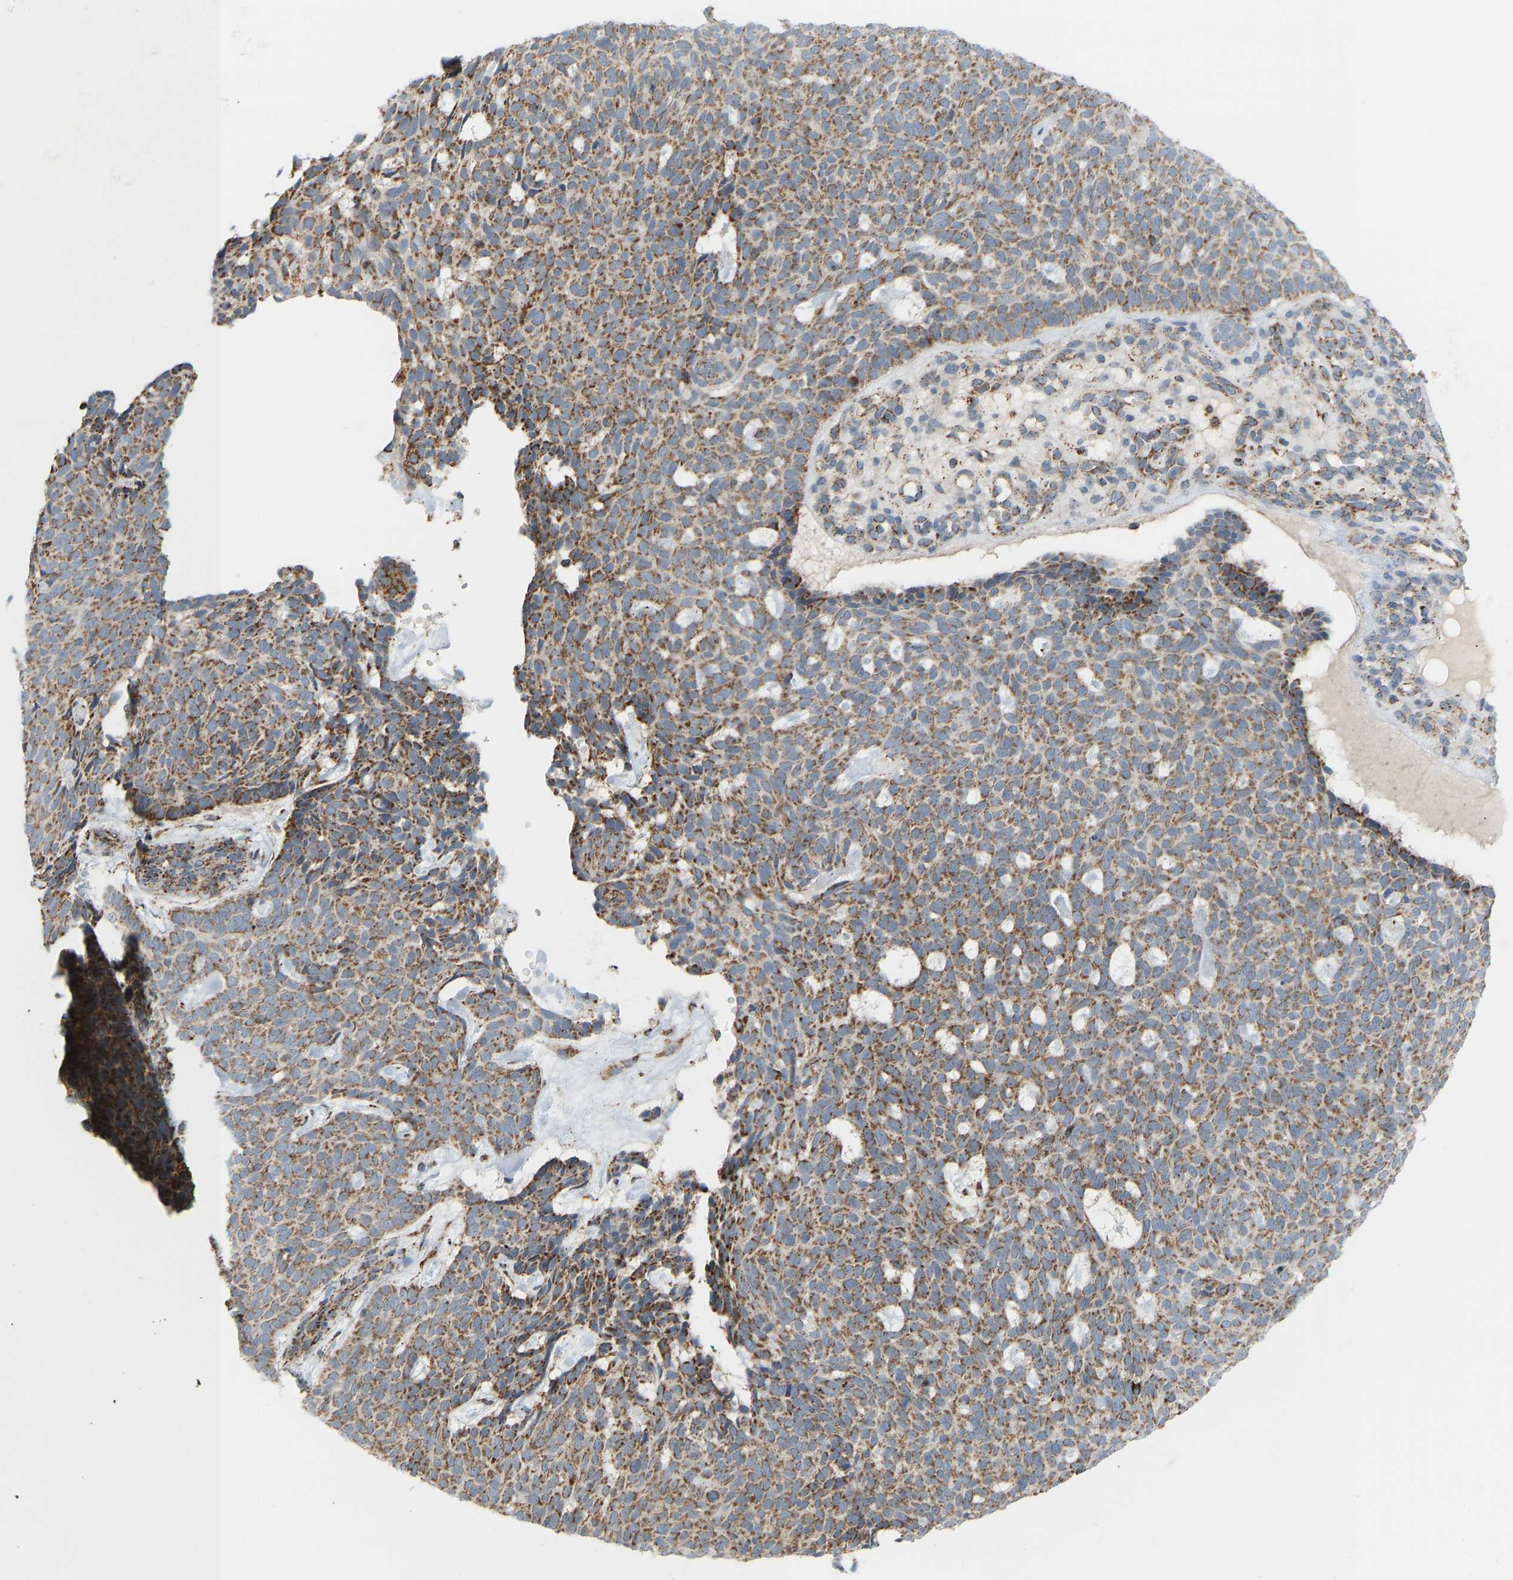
{"staining": {"intensity": "moderate", "quantity": ">75%", "location": "cytoplasmic/membranous"}, "tissue": "skin cancer", "cell_type": "Tumor cells", "image_type": "cancer", "snomed": [{"axis": "morphology", "description": "Basal cell carcinoma"}, {"axis": "topography", "description": "Skin"}], "caption": "Approximately >75% of tumor cells in human basal cell carcinoma (skin) reveal moderate cytoplasmic/membranous protein positivity as visualized by brown immunohistochemical staining.", "gene": "GPSM2", "patient": {"sex": "male", "age": 61}}